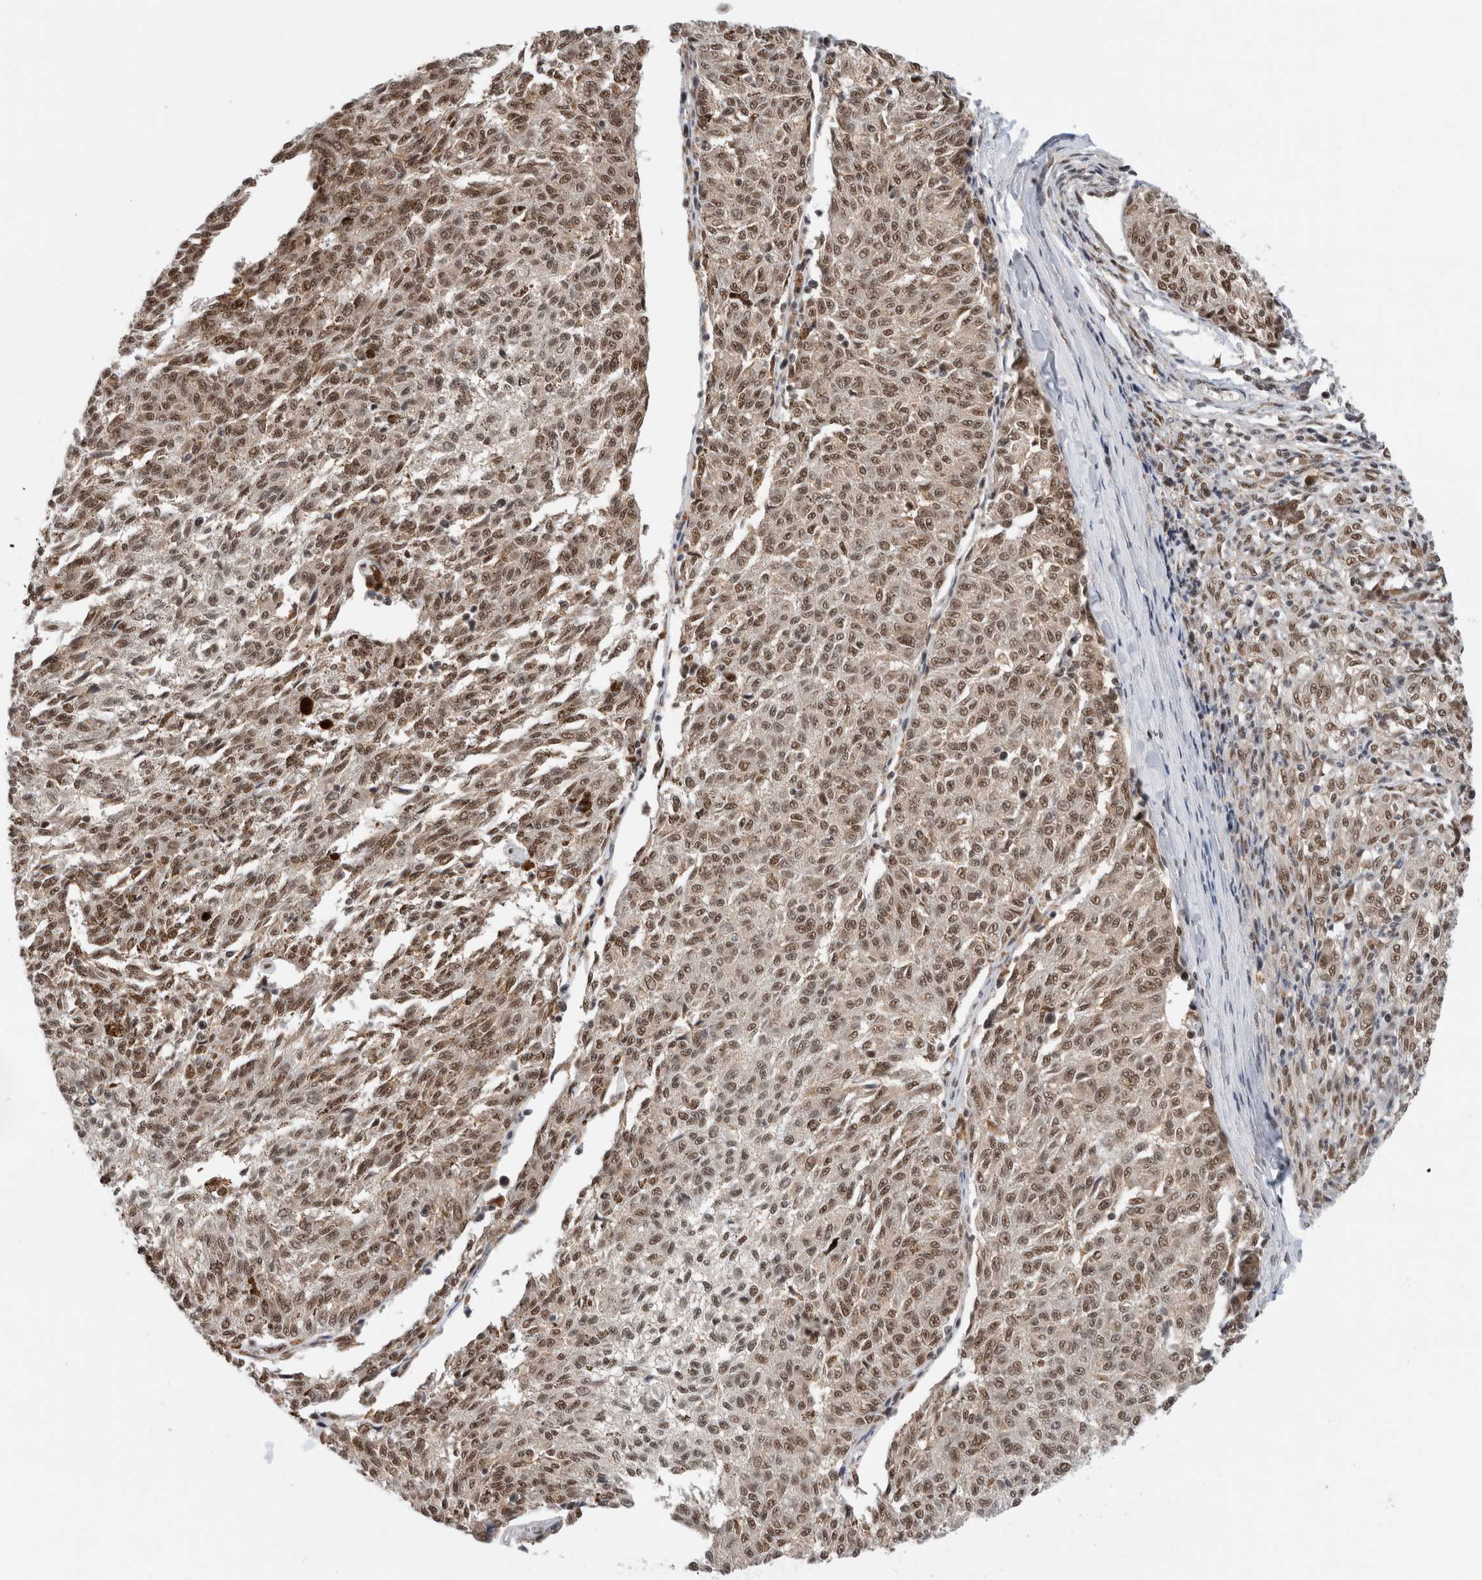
{"staining": {"intensity": "moderate", "quantity": ">75%", "location": "nuclear"}, "tissue": "melanoma", "cell_type": "Tumor cells", "image_type": "cancer", "snomed": [{"axis": "morphology", "description": "Malignant melanoma, NOS"}, {"axis": "topography", "description": "Skin"}], "caption": "This photomicrograph exhibits IHC staining of malignant melanoma, with medium moderate nuclear expression in approximately >75% of tumor cells.", "gene": "NCAPG2", "patient": {"sex": "female", "age": 72}}